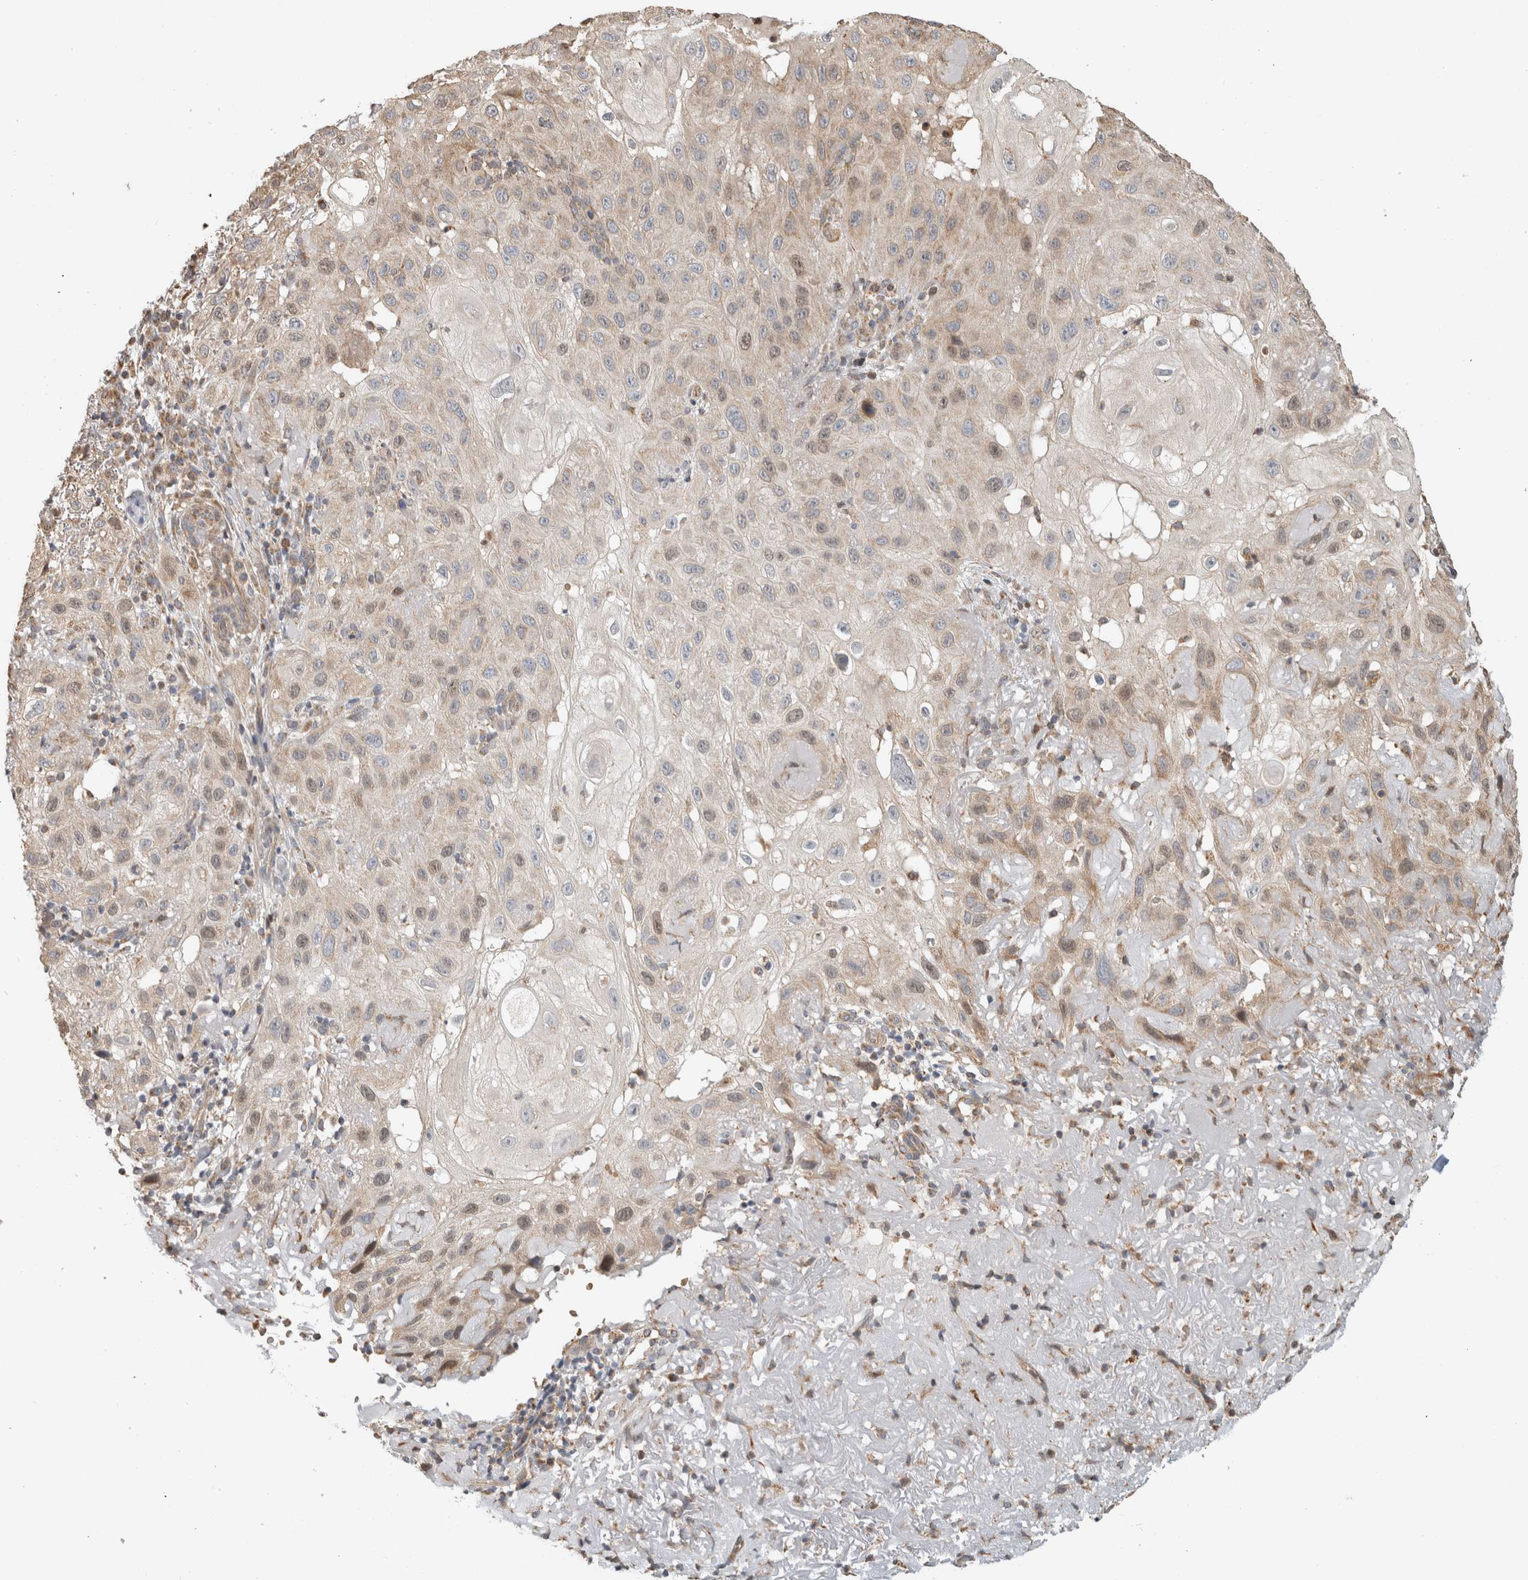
{"staining": {"intensity": "weak", "quantity": "25%-75%", "location": "cytoplasmic/membranous"}, "tissue": "skin cancer", "cell_type": "Tumor cells", "image_type": "cancer", "snomed": [{"axis": "morphology", "description": "Normal tissue, NOS"}, {"axis": "morphology", "description": "Squamous cell carcinoma, NOS"}, {"axis": "topography", "description": "Skin"}], "caption": "Tumor cells display low levels of weak cytoplasmic/membranous staining in about 25%-75% of cells in skin cancer.", "gene": "GINS4", "patient": {"sex": "female", "age": 96}}